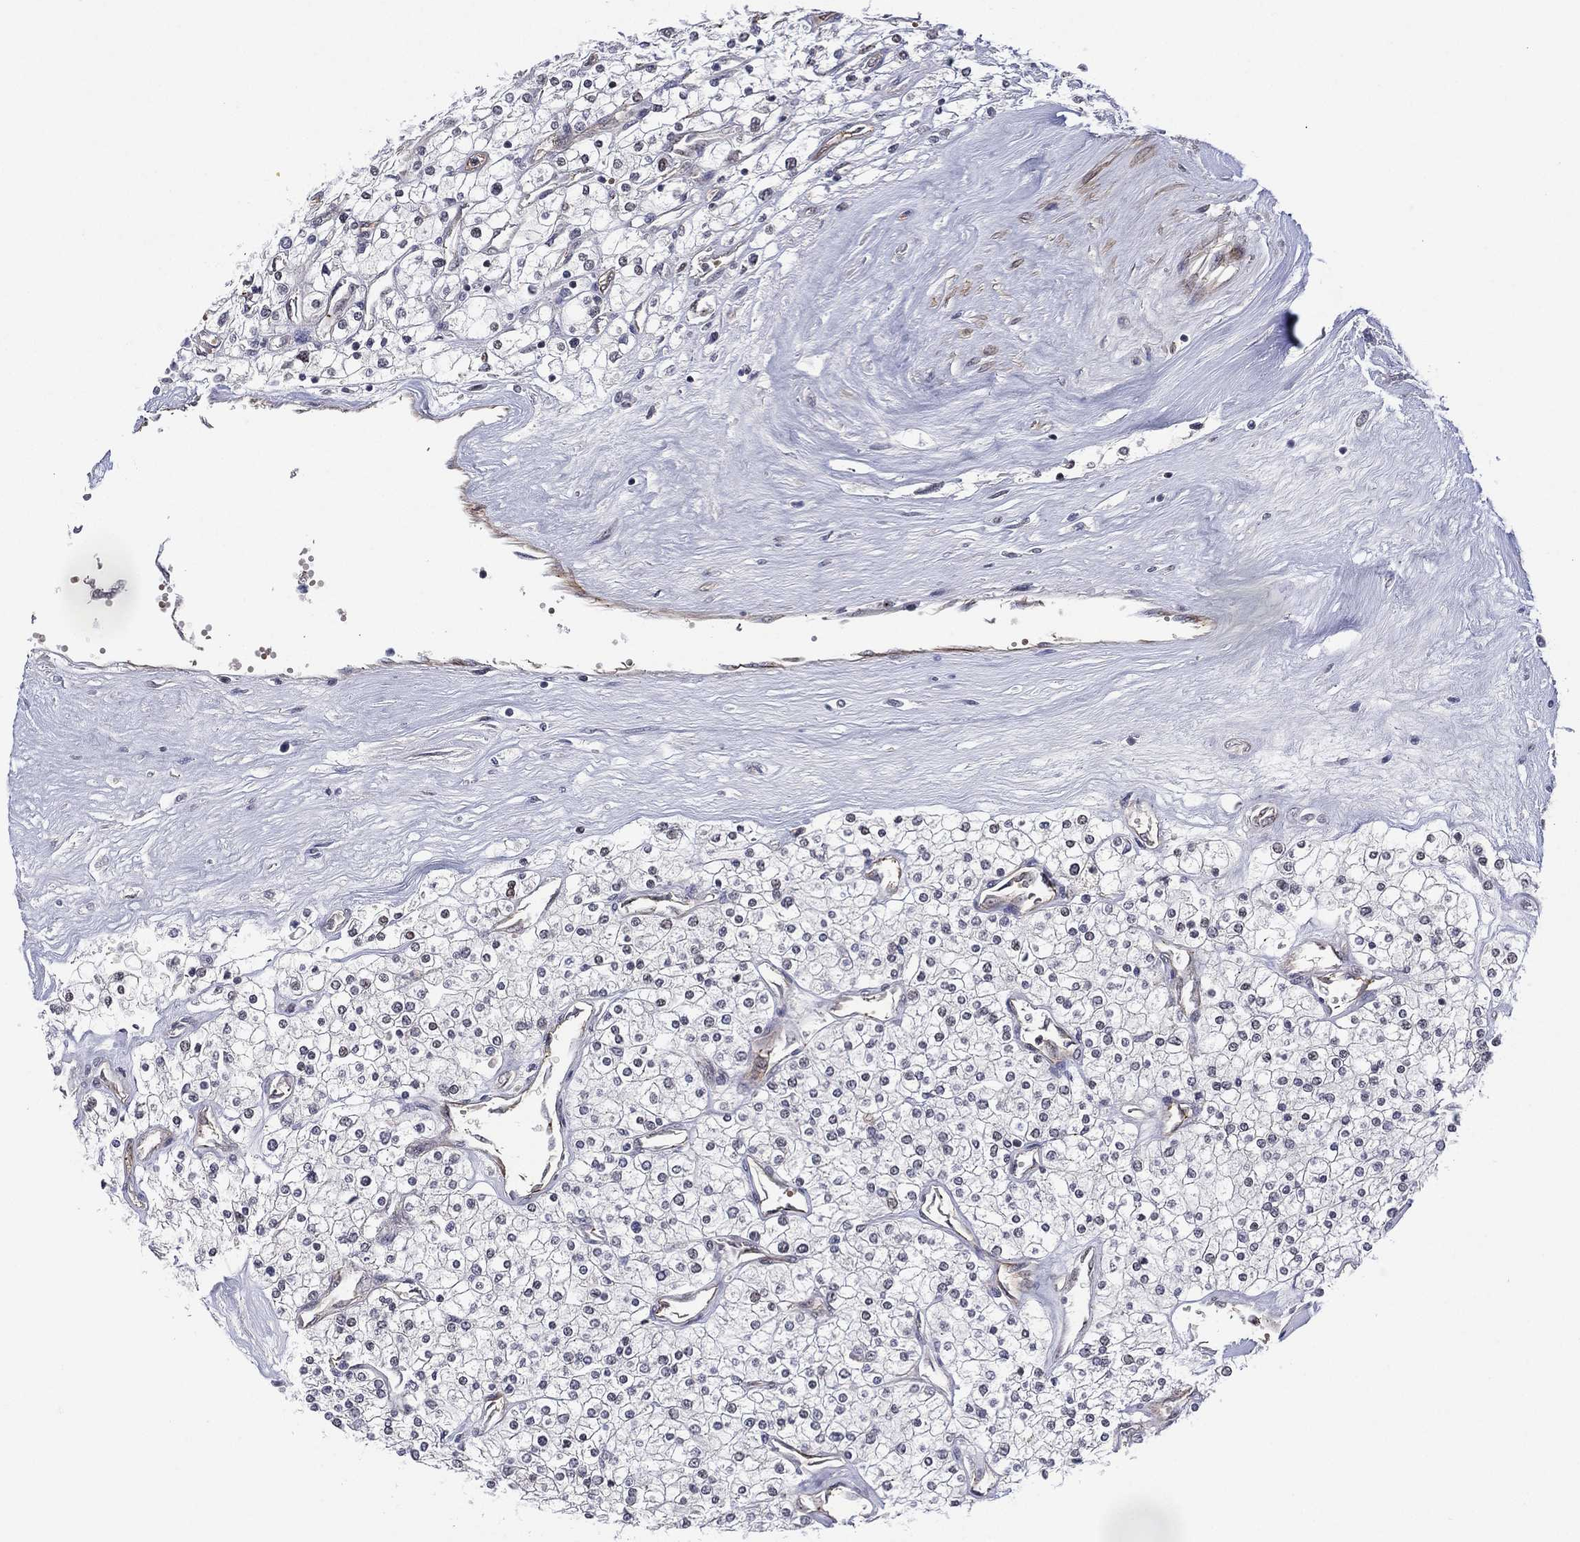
{"staining": {"intensity": "negative", "quantity": "none", "location": "none"}, "tissue": "renal cancer", "cell_type": "Tumor cells", "image_type": "cancer", "snomed": [{"axis": "morphology", "description": "Adenocarcinoma, NOS"}, {"axis": "topography", "description": "Kidney"}], "caption": "IHC image of renal cancer (adenocarcinoma) stained for a protein (brown), which shows no positivity in tumor cells.", "gene": "GSE1", "patient": {"sex": "male", "age": 80}}